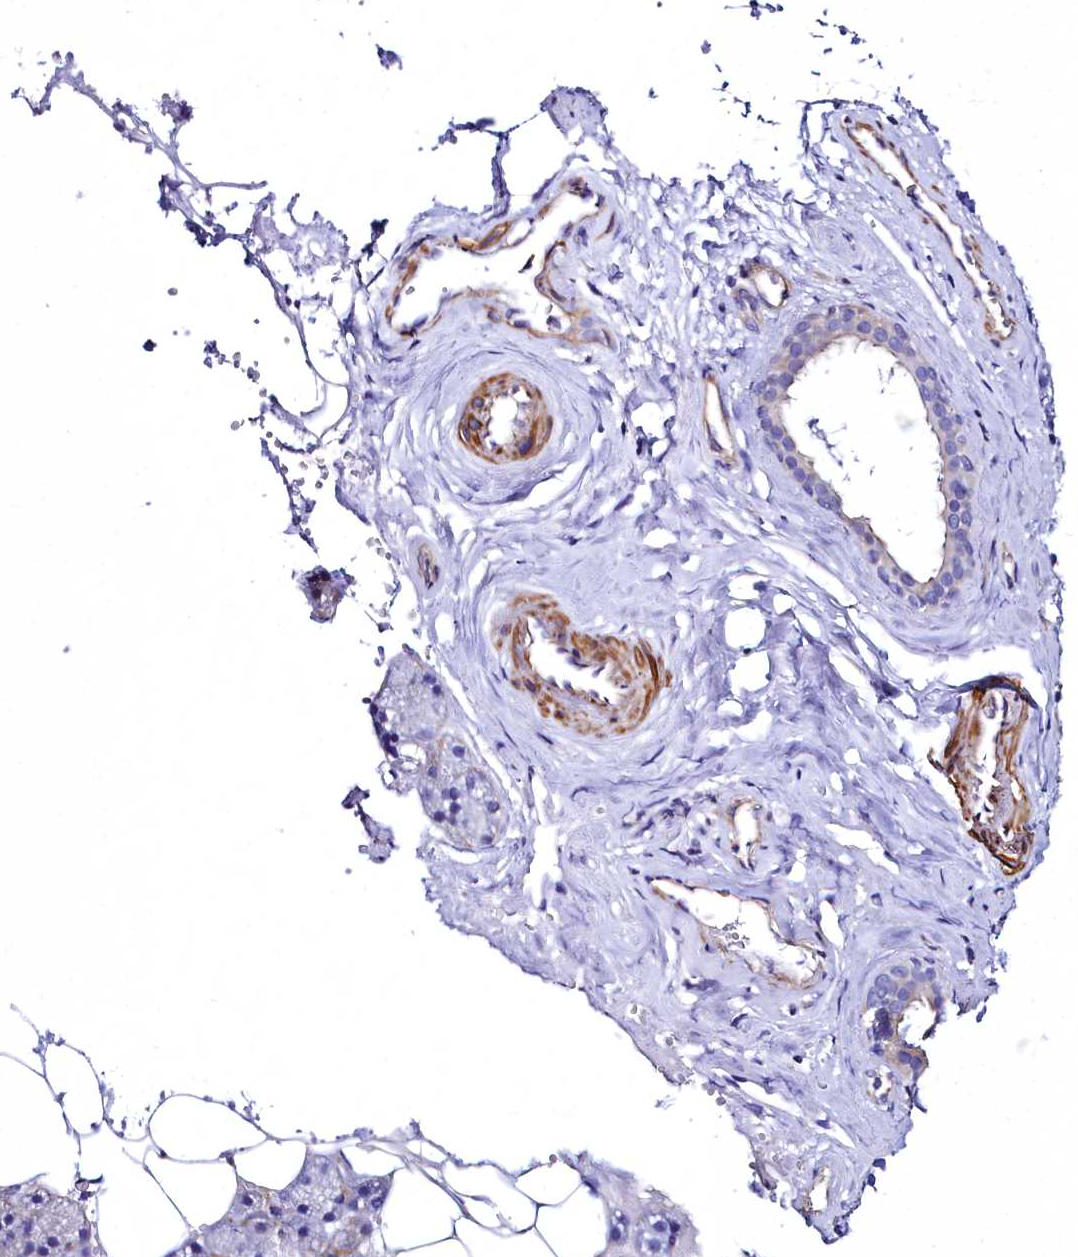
{"staining": {"intensity": "moderate", "quantity": "<25%", "location": "cytoplasmic/membranous"}, "tissue": "salivary gland", "cell_type": "Glandular cells", "image_type": "normal", "snomed": [{"axis": "morphology", "description": "Normal tissue, NOS"}, {"axis": "topography", "description": "Salivary gland"}], "caption": "IHC image of normal salivary gland stained for a protein (brown), which shows low levels of moderate cytoplasmic/membranous expression in approximately <25% of glandular cells.", "gene": "FADS3", "patient": {"sex": "male", "age": 62}}